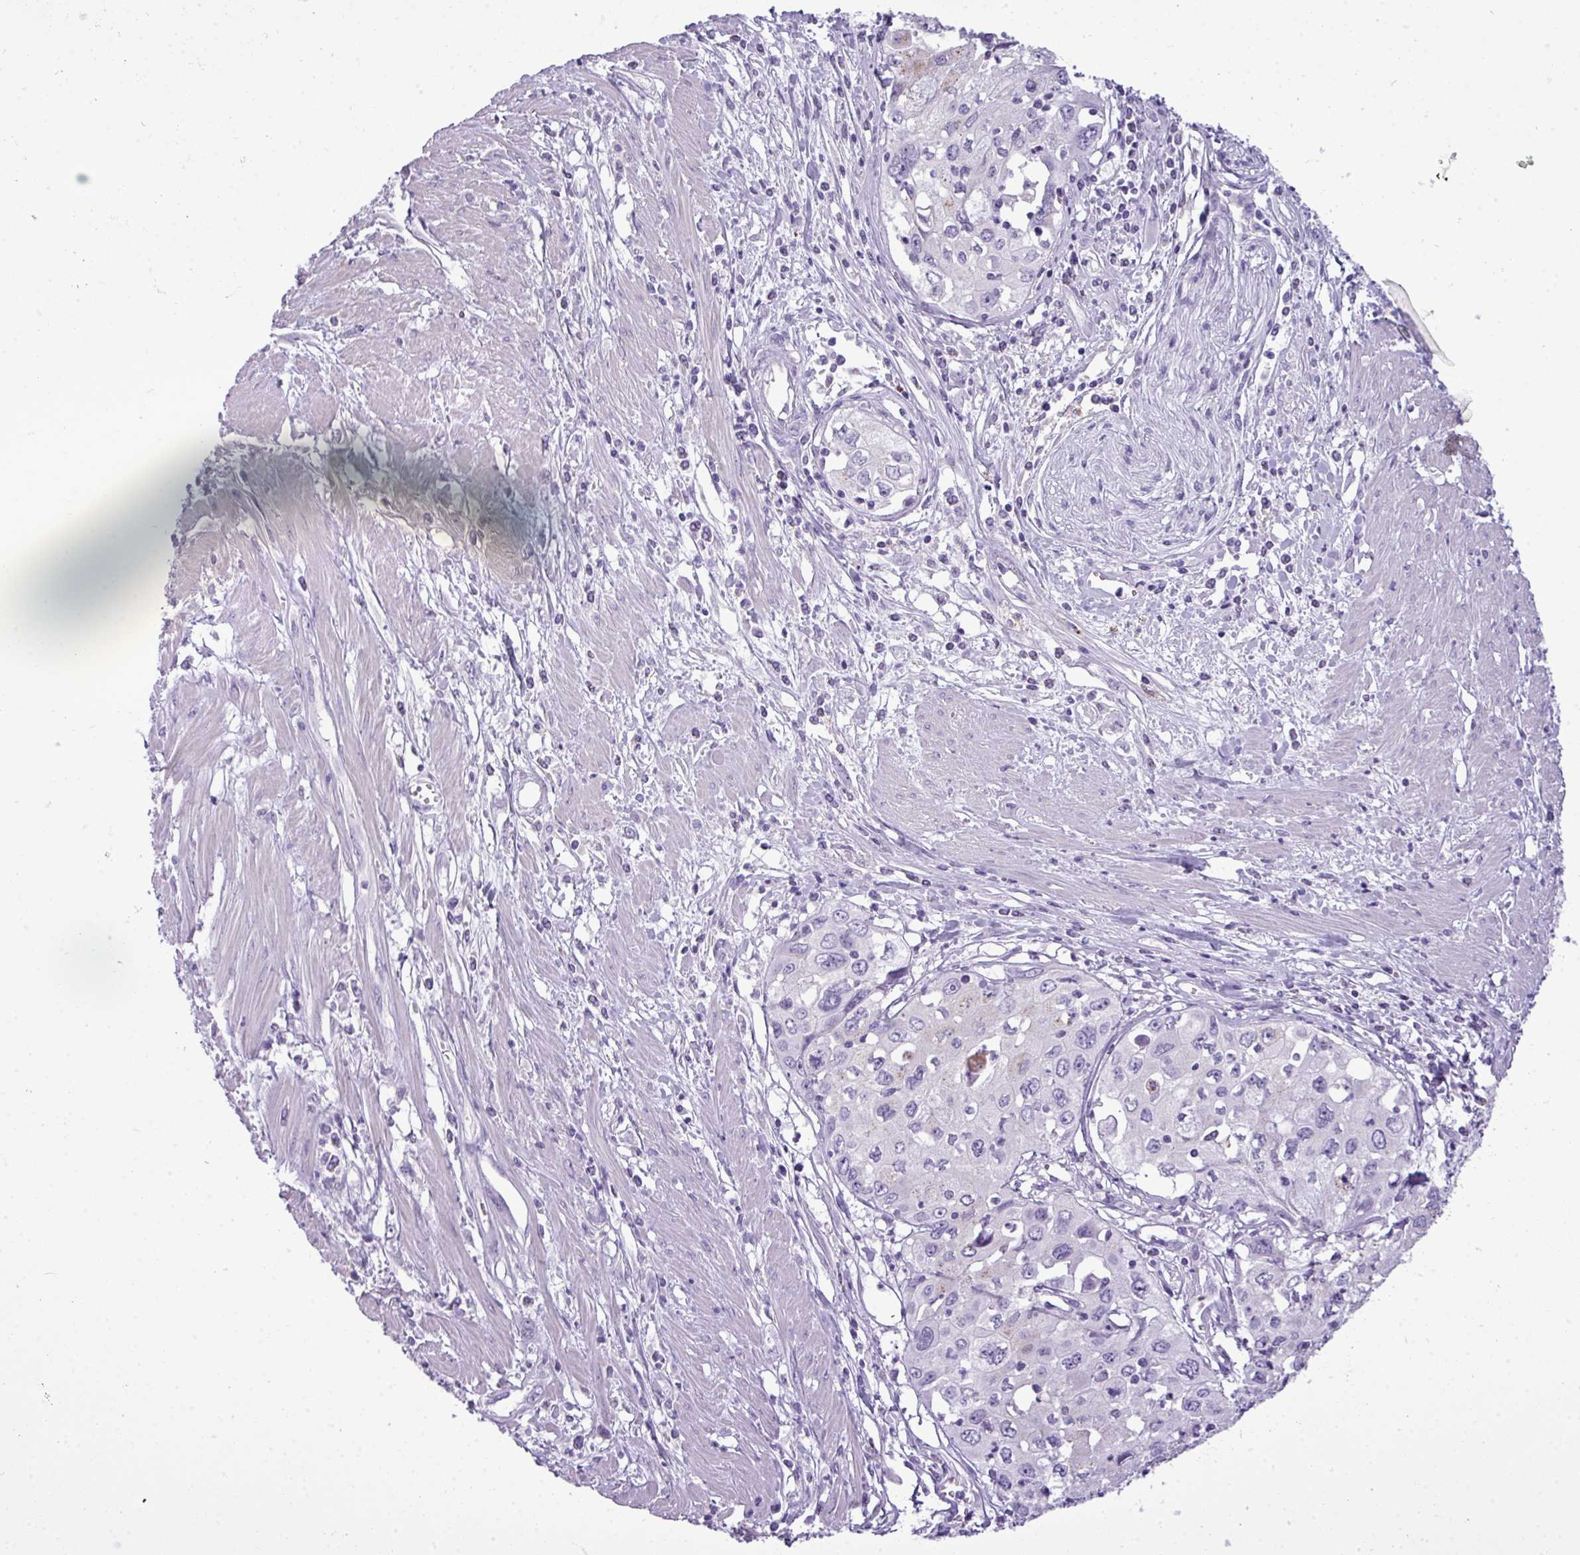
{"staining": {"intensity": "negative", "quantity": "none", "location": "none"}, "tissue": "cervical cancer", "cell_type": "Tumor cells", "image_type": "cancer", "snomed": [{"axis": "morphology", "description": "Squamous cell carcinoma, NOS"}, {"axis": "topography", "description": "Cervix"}], "caption": "Human cervical cancer stained for a protein using immunohistochemistry shows no expression in tumor cells.", "gene": "RBMXL2", "patient": {"sex": "female", "age": 31}}